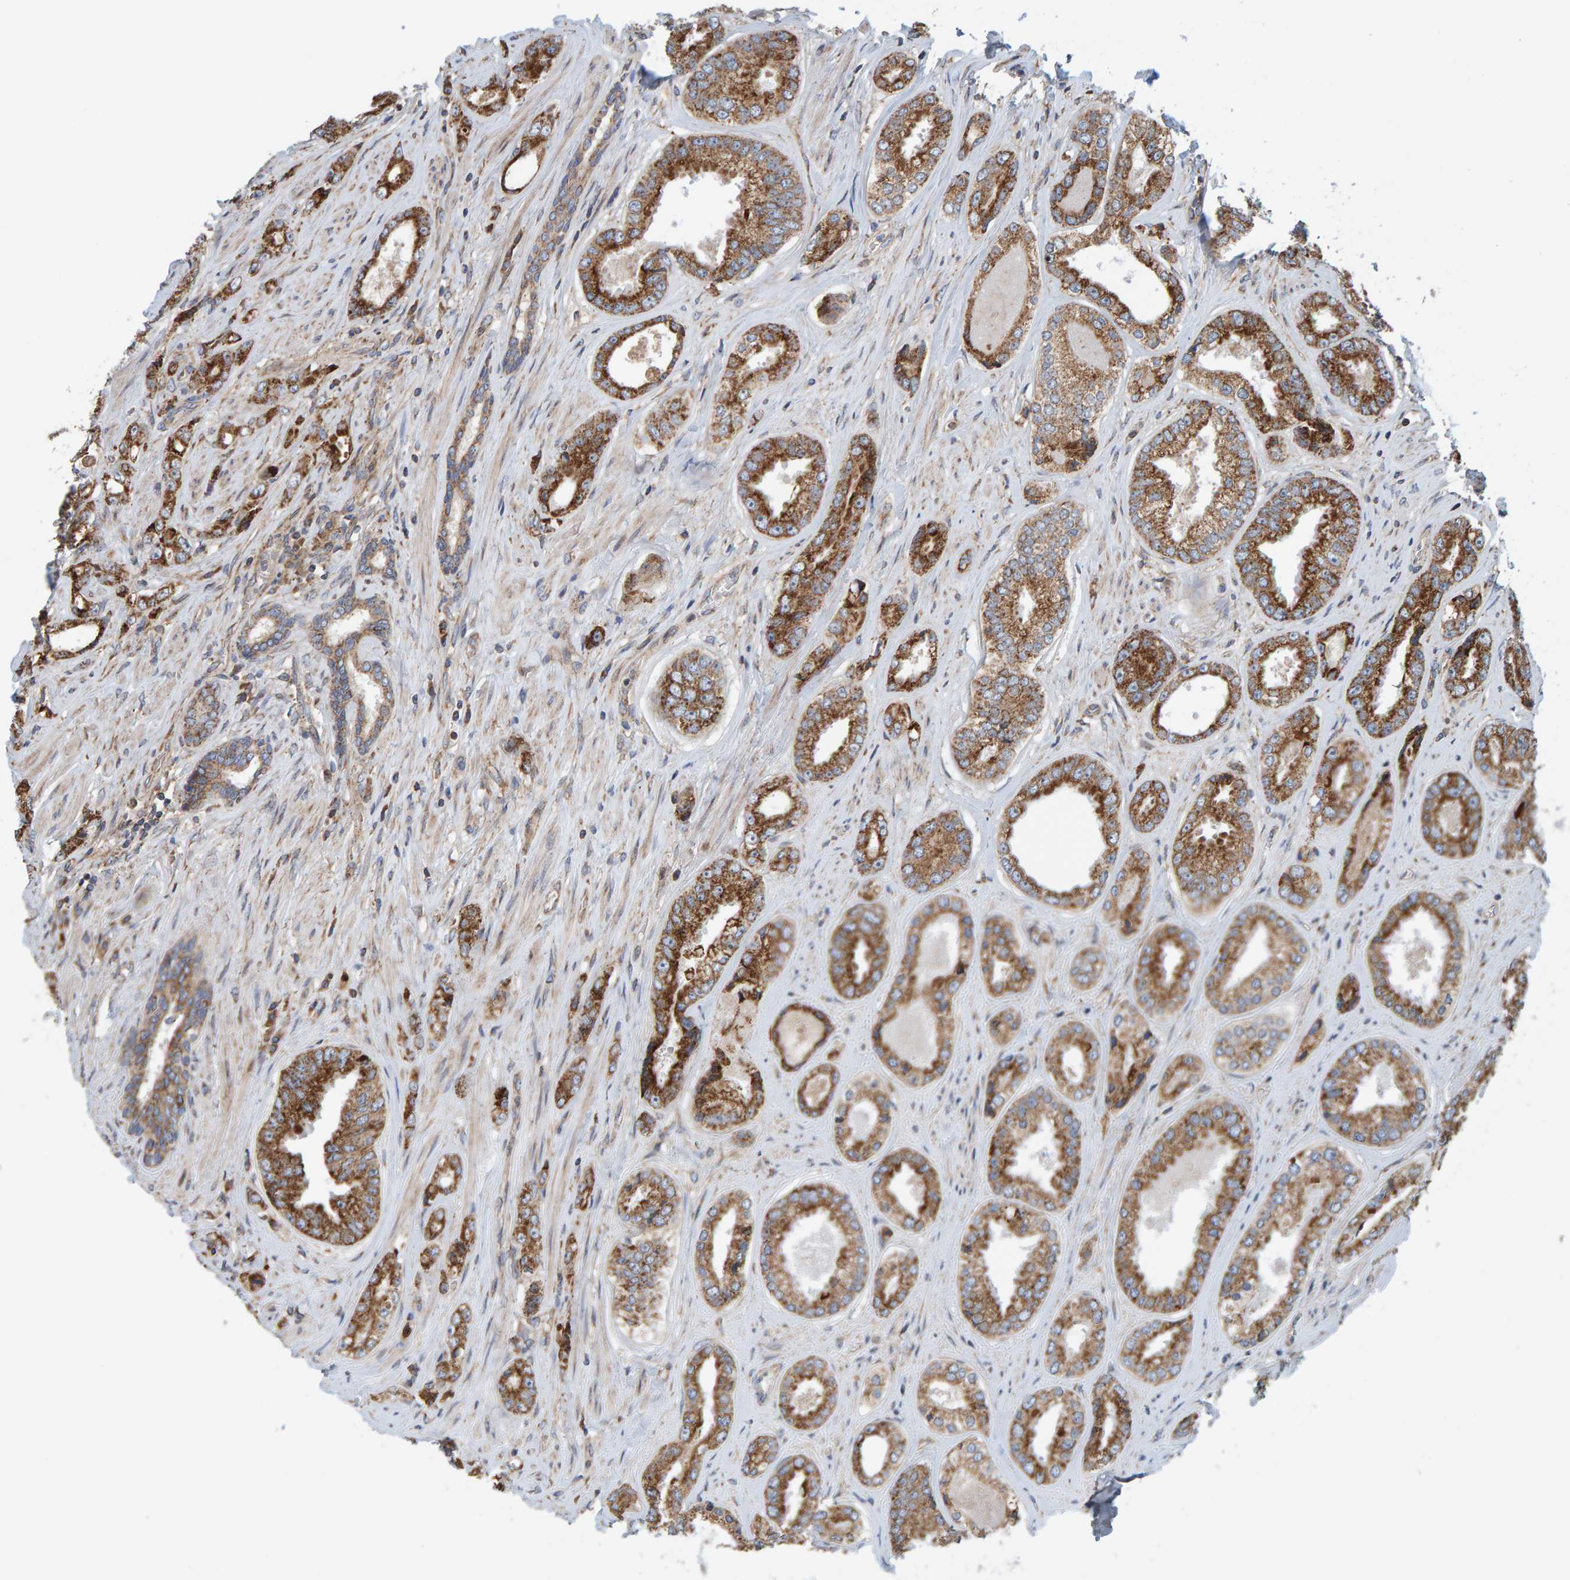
{"staining": {"intensity": "strong", "quantity": ">75%", "location": "cytoplasmic/membranous"}, "tissue": "prostate cancer", "cell_type": "Tumor cells", "image_type": "cancer", "snomed": [{"axis": "morphology", "description": "Adenocarcinoma, High grade"}, {"axis": "topography", "description": "Prostate"}], "caption": "Tumor cells display high levels of strong cytoplasmic/membranous staining in approximately >75% of cells in adenocarcinoma (high-grade) (prostate).", "gene": "MRPL45", "patient": {"sex": "male", "age": 61}}